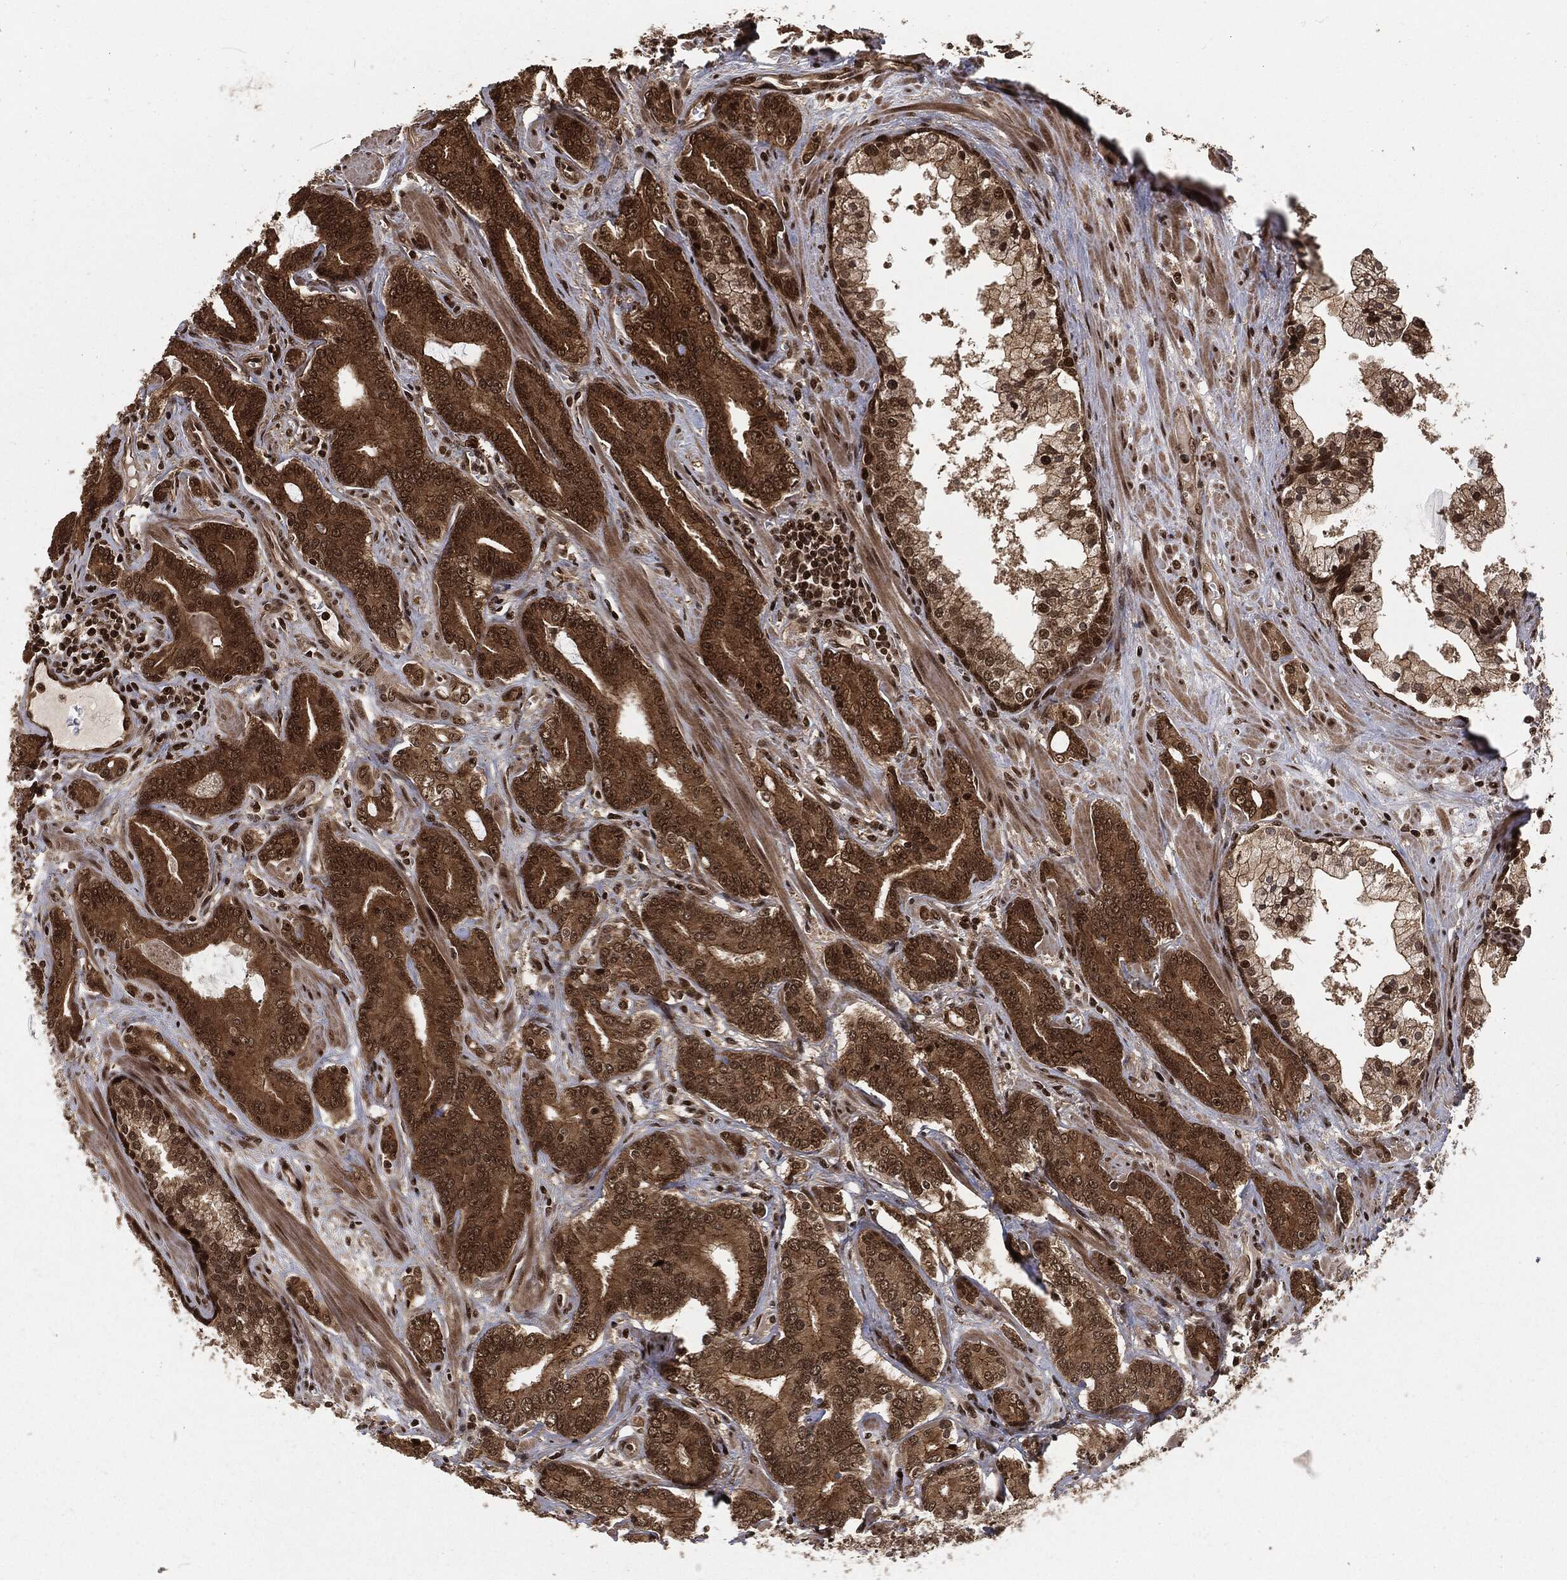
{"staining": {"intensity": "strong", "quantity": ">75%", "location": "cytoplasmic/membranous,nuclear"}, "tissue": "prostate cancer", "cell_type": "Tumor cells", "image_type": "cancer", "snomed": [{"axis": "morphology", "description": "Adenocarcinoma, NOS"}, {"axis": "topography", "description": "Prostate"}], "caption": "Adenocarcinoma (prostate) stained with a protein marker exhibits strong staining in tumor cells.", "gene": "NGRN", "patient": {"sex": "male", "age": 55}}